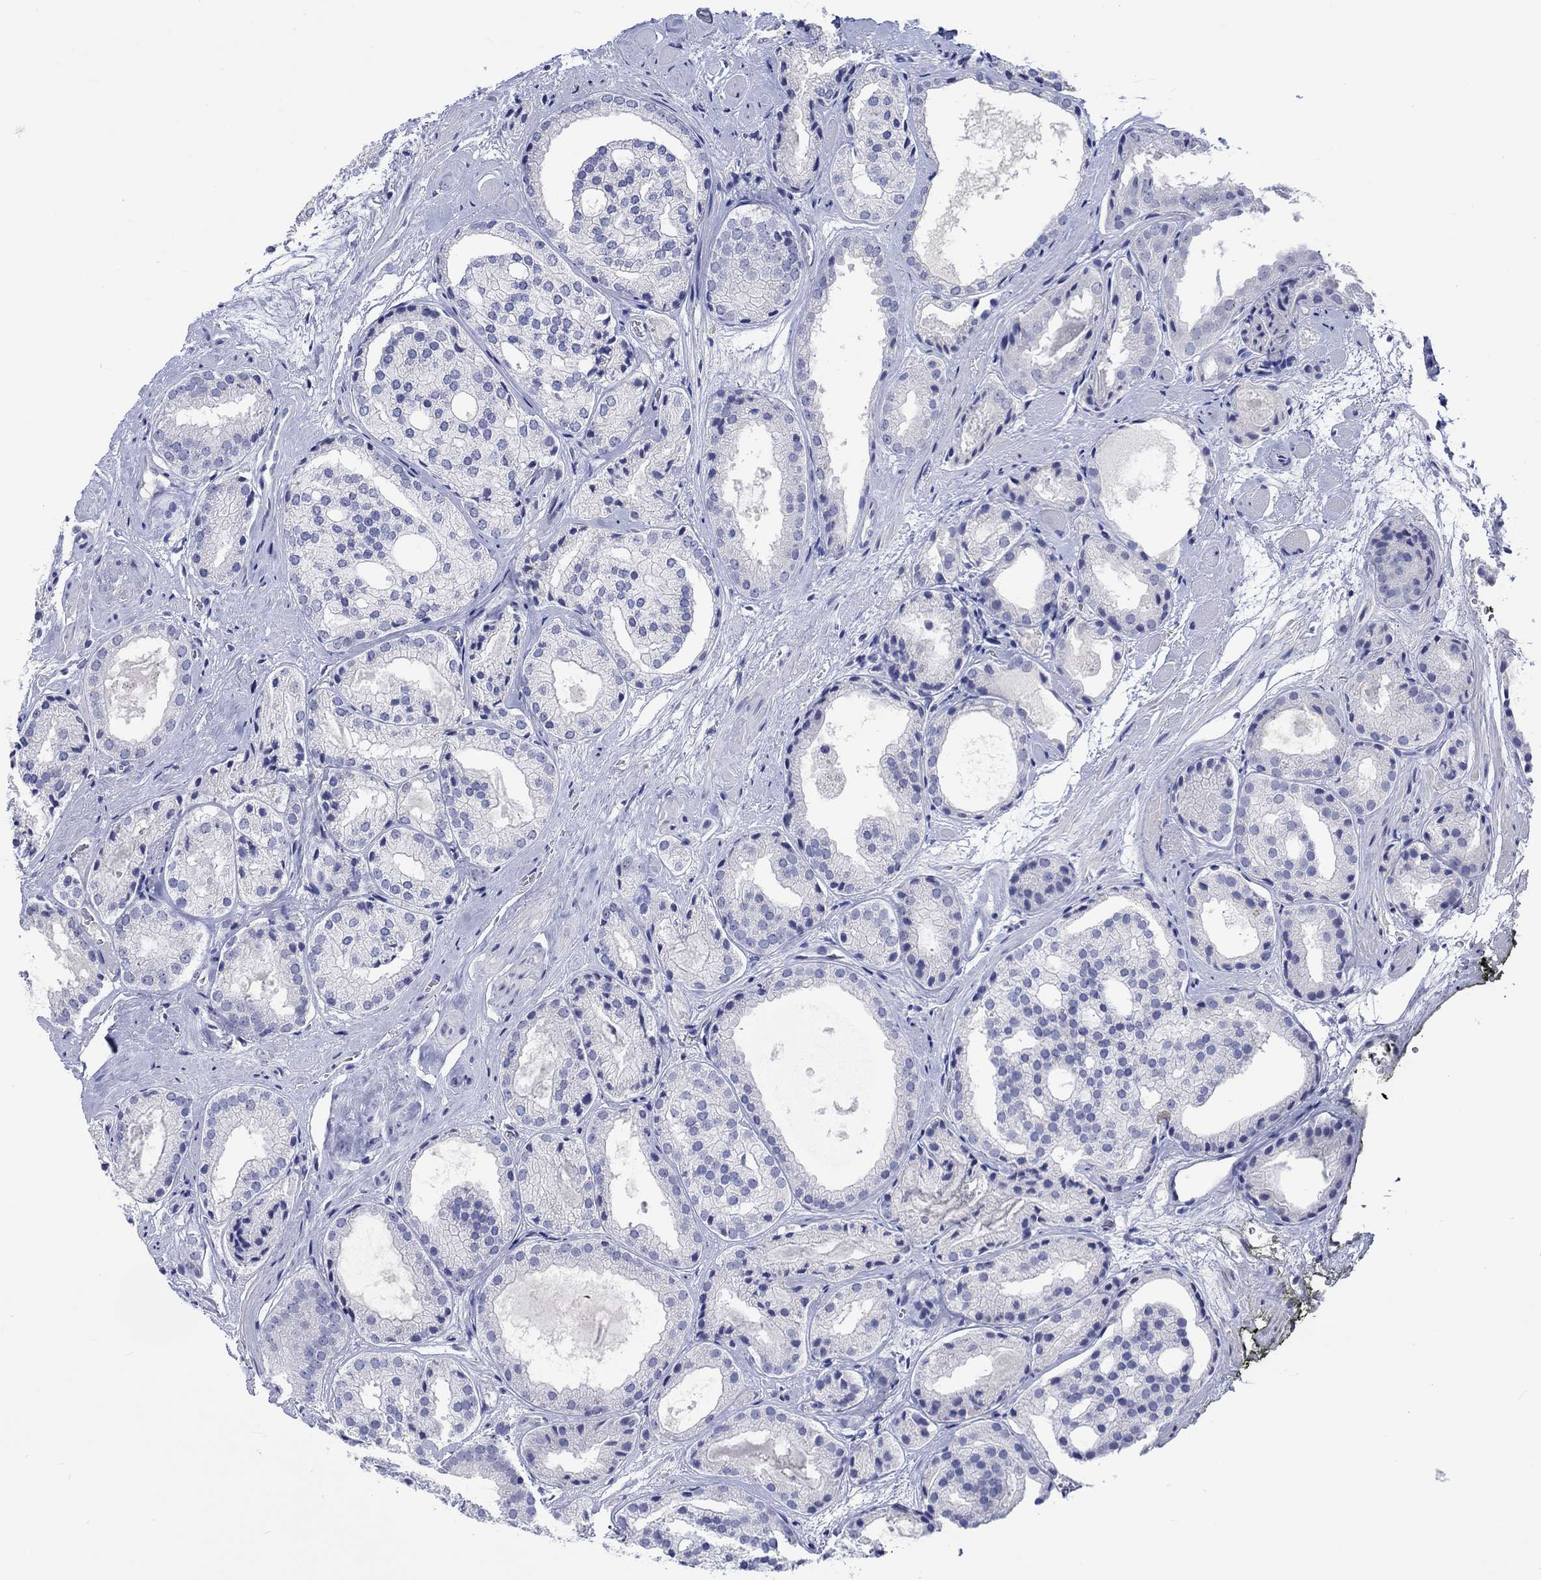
{"staining": {"intensity": "negative", "quantity": "none", "location": "none"}, "tissue": "prostate cancer", "cell_type": "Tumor cells", "image_type": "cancer", "snomed": [{"axis": "morphology", "description": "Adenocarcinoma, Low grade"}, {"axis": "topography", "description": "Prostate"}], "caption": "Tumor cells show no significant expression in prostate cancer. (DAB immunohistochemistry with hematoxylin counter stain).", "gene": "TOMM20L", "patient": {"sex": "male", "age": 69}}